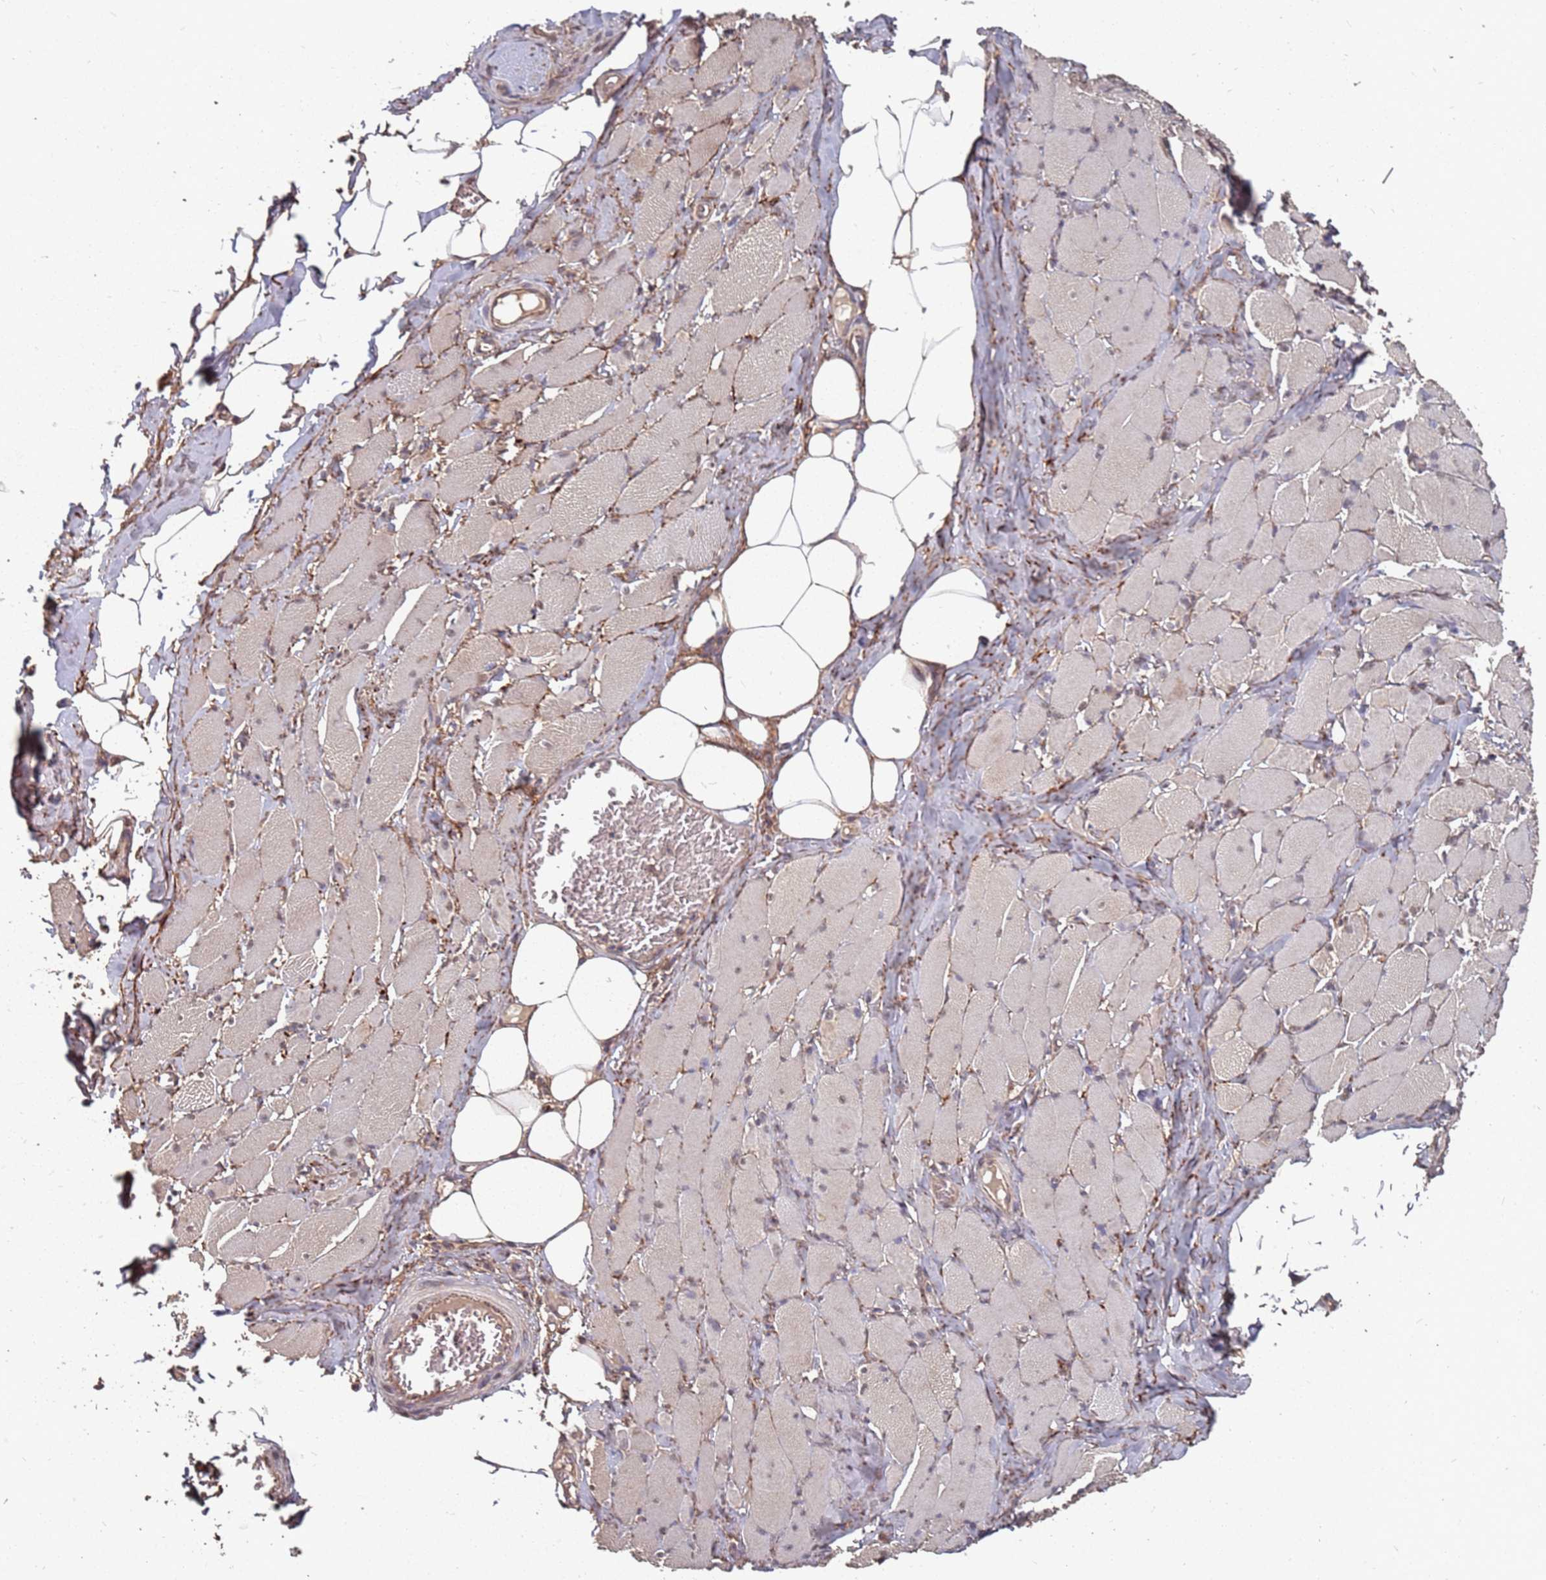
{"staining": {"intensity": "weak", "quantity": "<25%", "location": "cytoplasmic/membranous"}, "tissue": "skeletal muscle", "cell_type": "Myocytes", "image_type": "normal", "snomed": [{"axis": "morphology", "description": "Normal tissue, NOS"}, {"axis": "morphology", "description": "Basal cell carcinoma"}, {"axis": "topography", "description": "Skeletal muscle"}], "caption": "Immunohistochemistry image of unremarkable human skeletal muscle stained for a protein (brown), which reveals no positivity in myocytes.", "gene": "PRORP", "patient": {"sex": "female", "age": 64}}